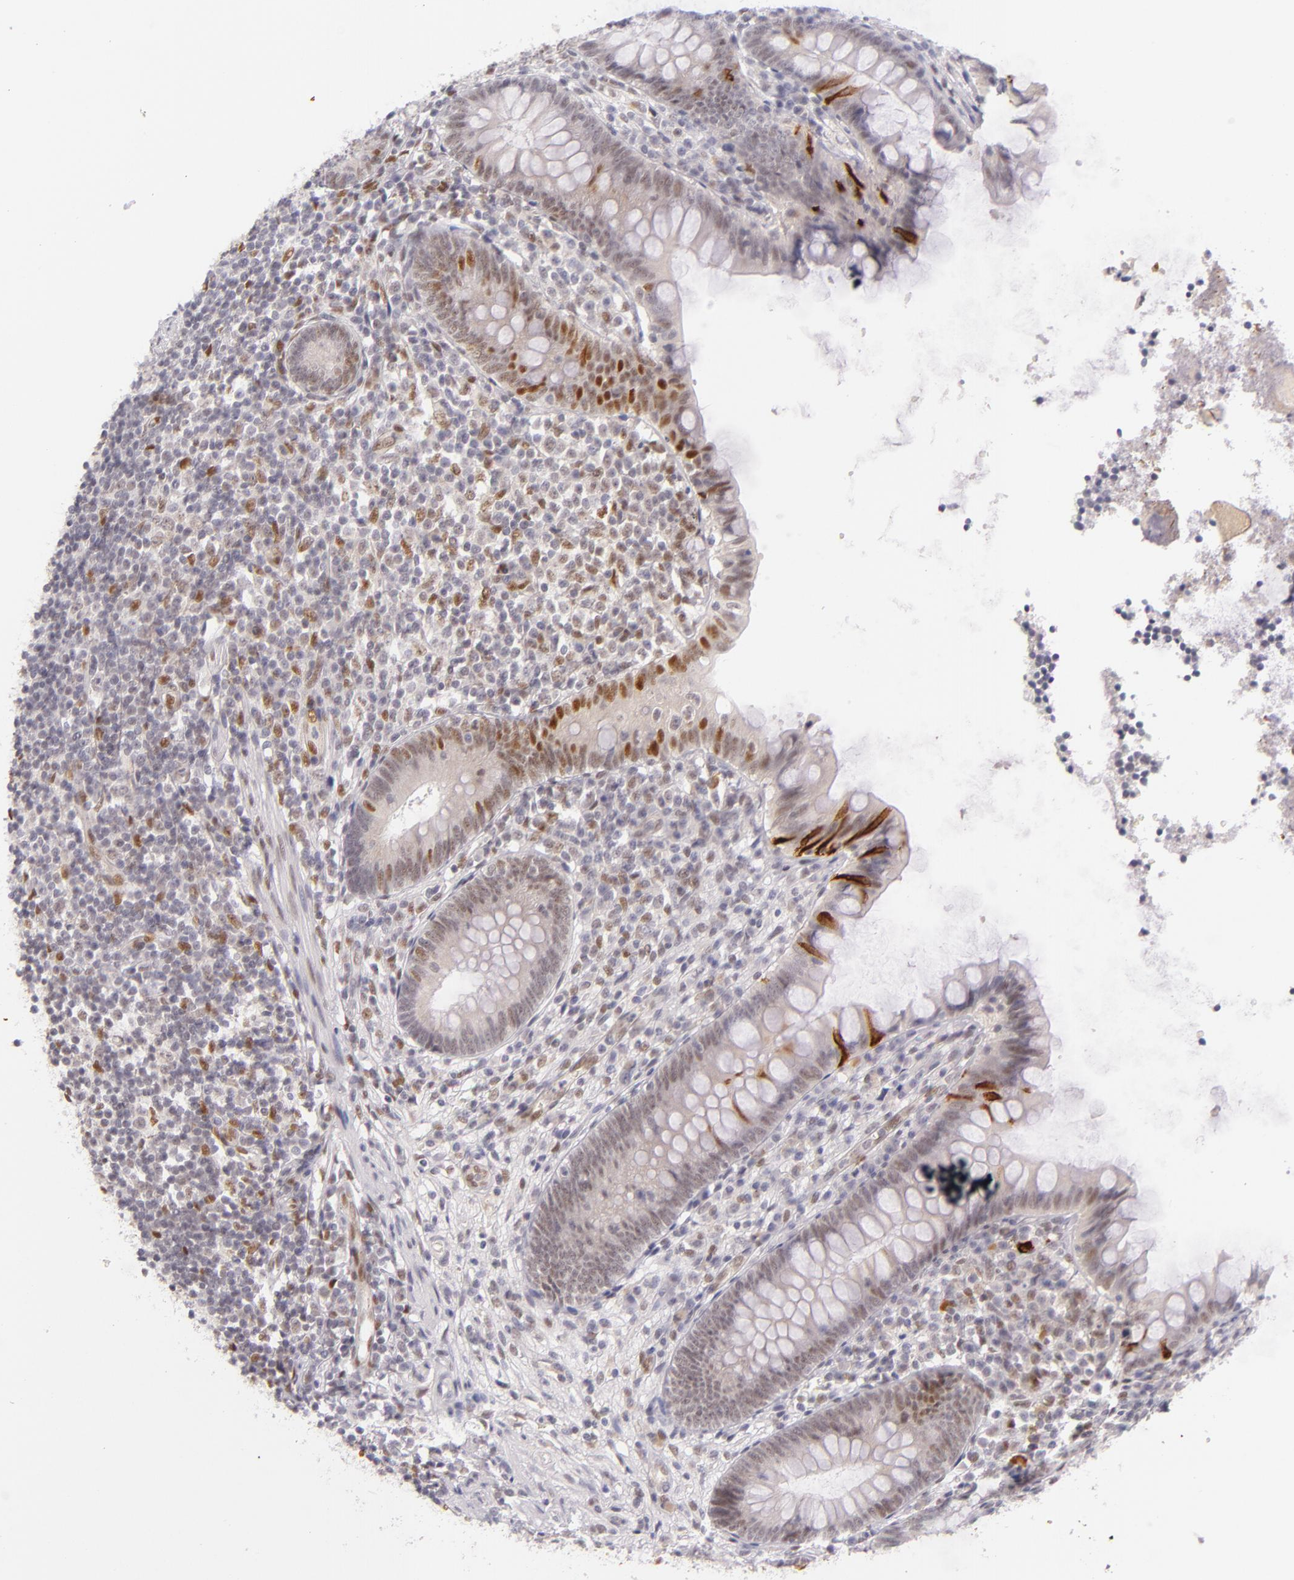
{"staining": {"intensity": "moderate", "quantity": "25%-75%", "location": "nuclear"}, "tissue": "appendix", "cell_type": "Glandular cells", "image_type": "normal", "snomed": [{"axis": "morphology", "description": "Normal tissue, NOS"}, {"axis": "topography", "description": "Appendix"}], "caption": "Immunohistochemistry image of normal human appendix stained for a protein (brown), which exhibits medium levels of moderate nuclear positivity in about 25%-75% of glandular cells.", "gene": "BCL3", "patient": {"sex": "female", "age": 66}}